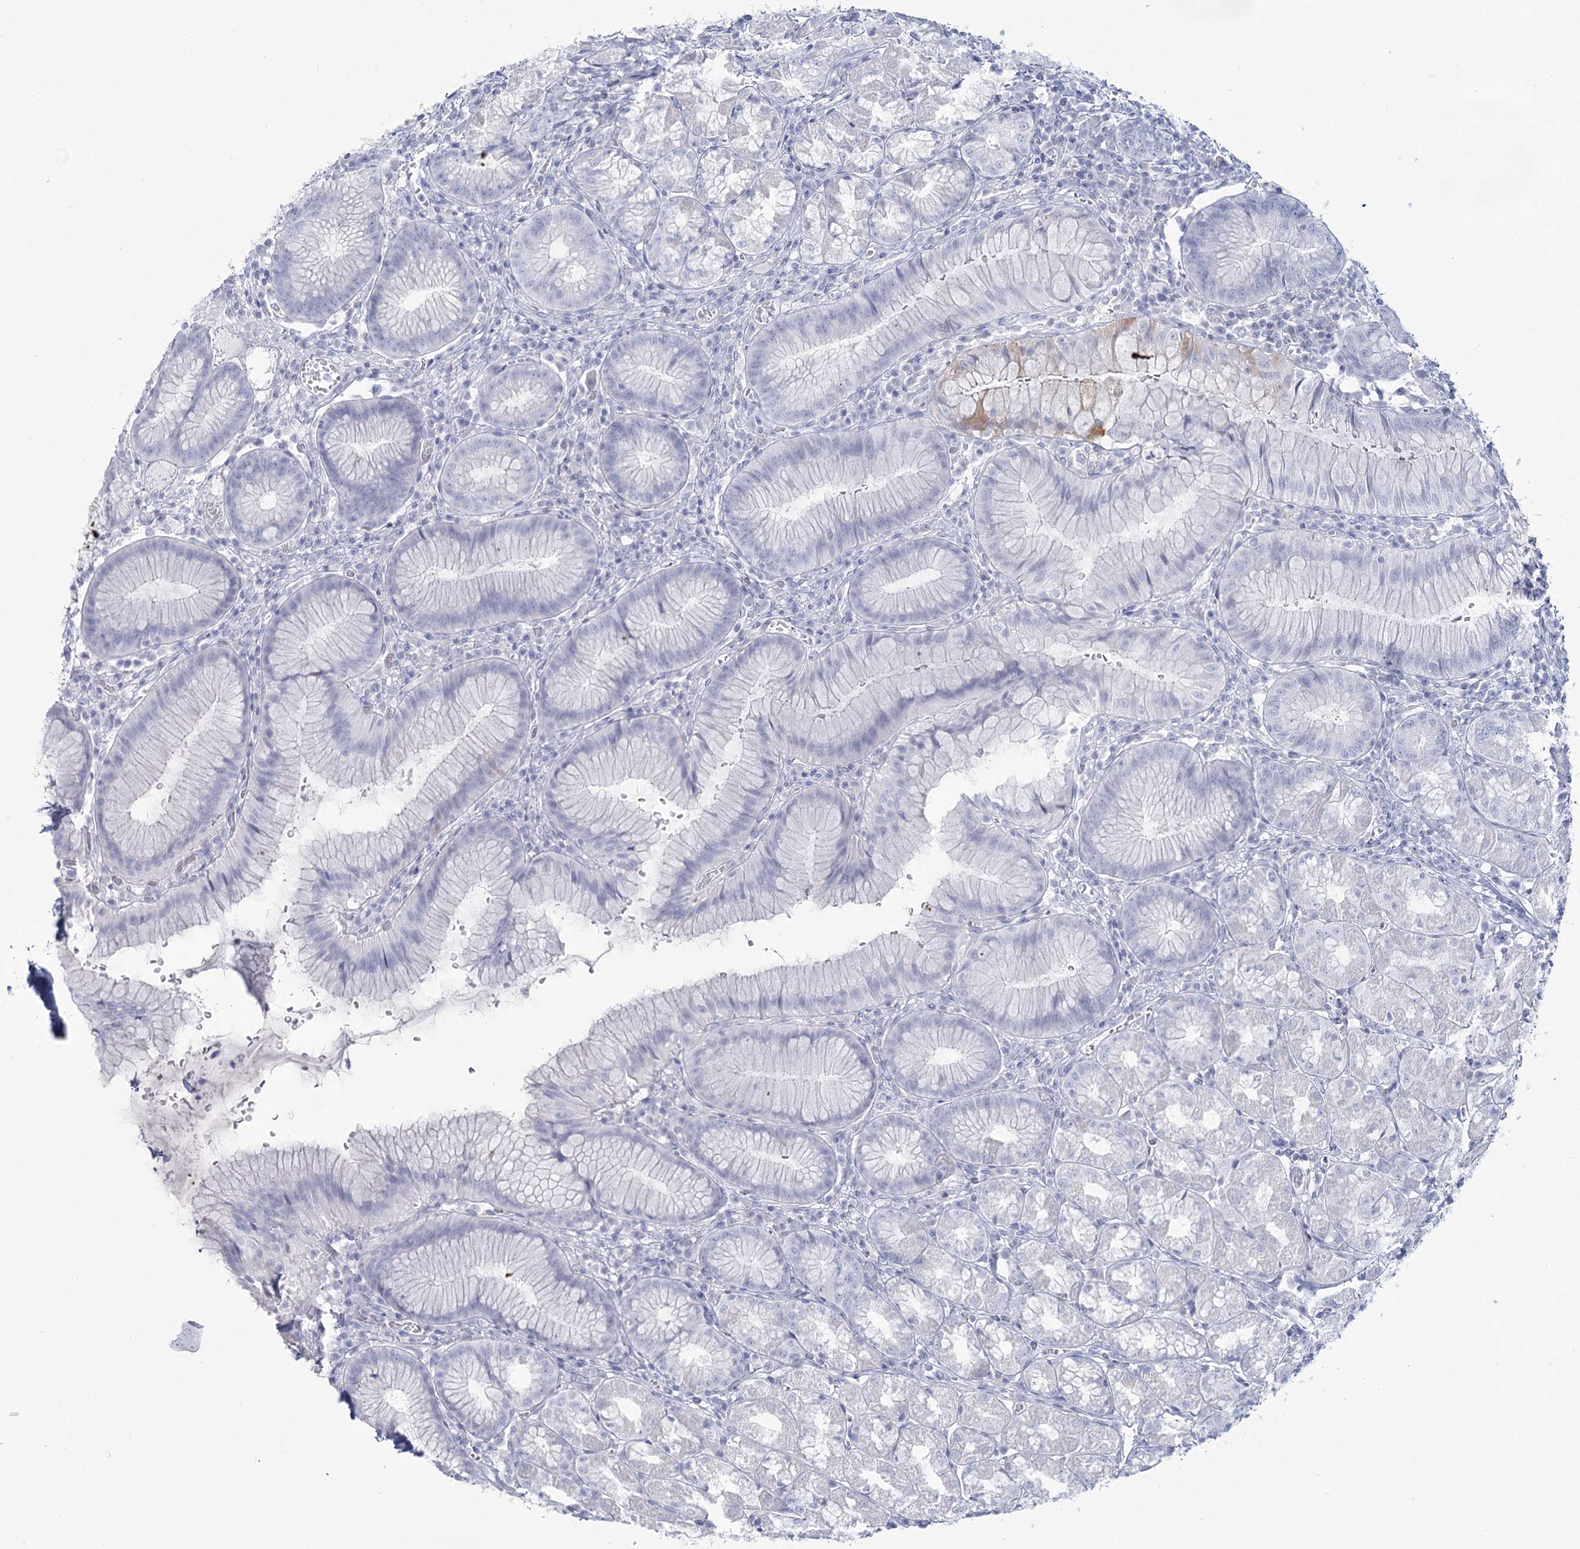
{"staining": {"intensity": "negative", "quantity": "none", "location": "none"}, "tissue": "stomach", "cell_type": "Glandular cells", "image_type": "normal", "snomed": [{"axis": "morphology", "description": "Normal tissue, NOS"}, {"axis": "topography", "description": "Stomach"}], "caption": "Glandular cells show no significant staining in unremarkable stomach. (Stains: DAB immunohistochemistry with hematoxylin counter stain, Microscopy: brightfield microscopy at high magnification).", "gene": "SLC6A19", "patient": {"sex": "male", "age": 55}}